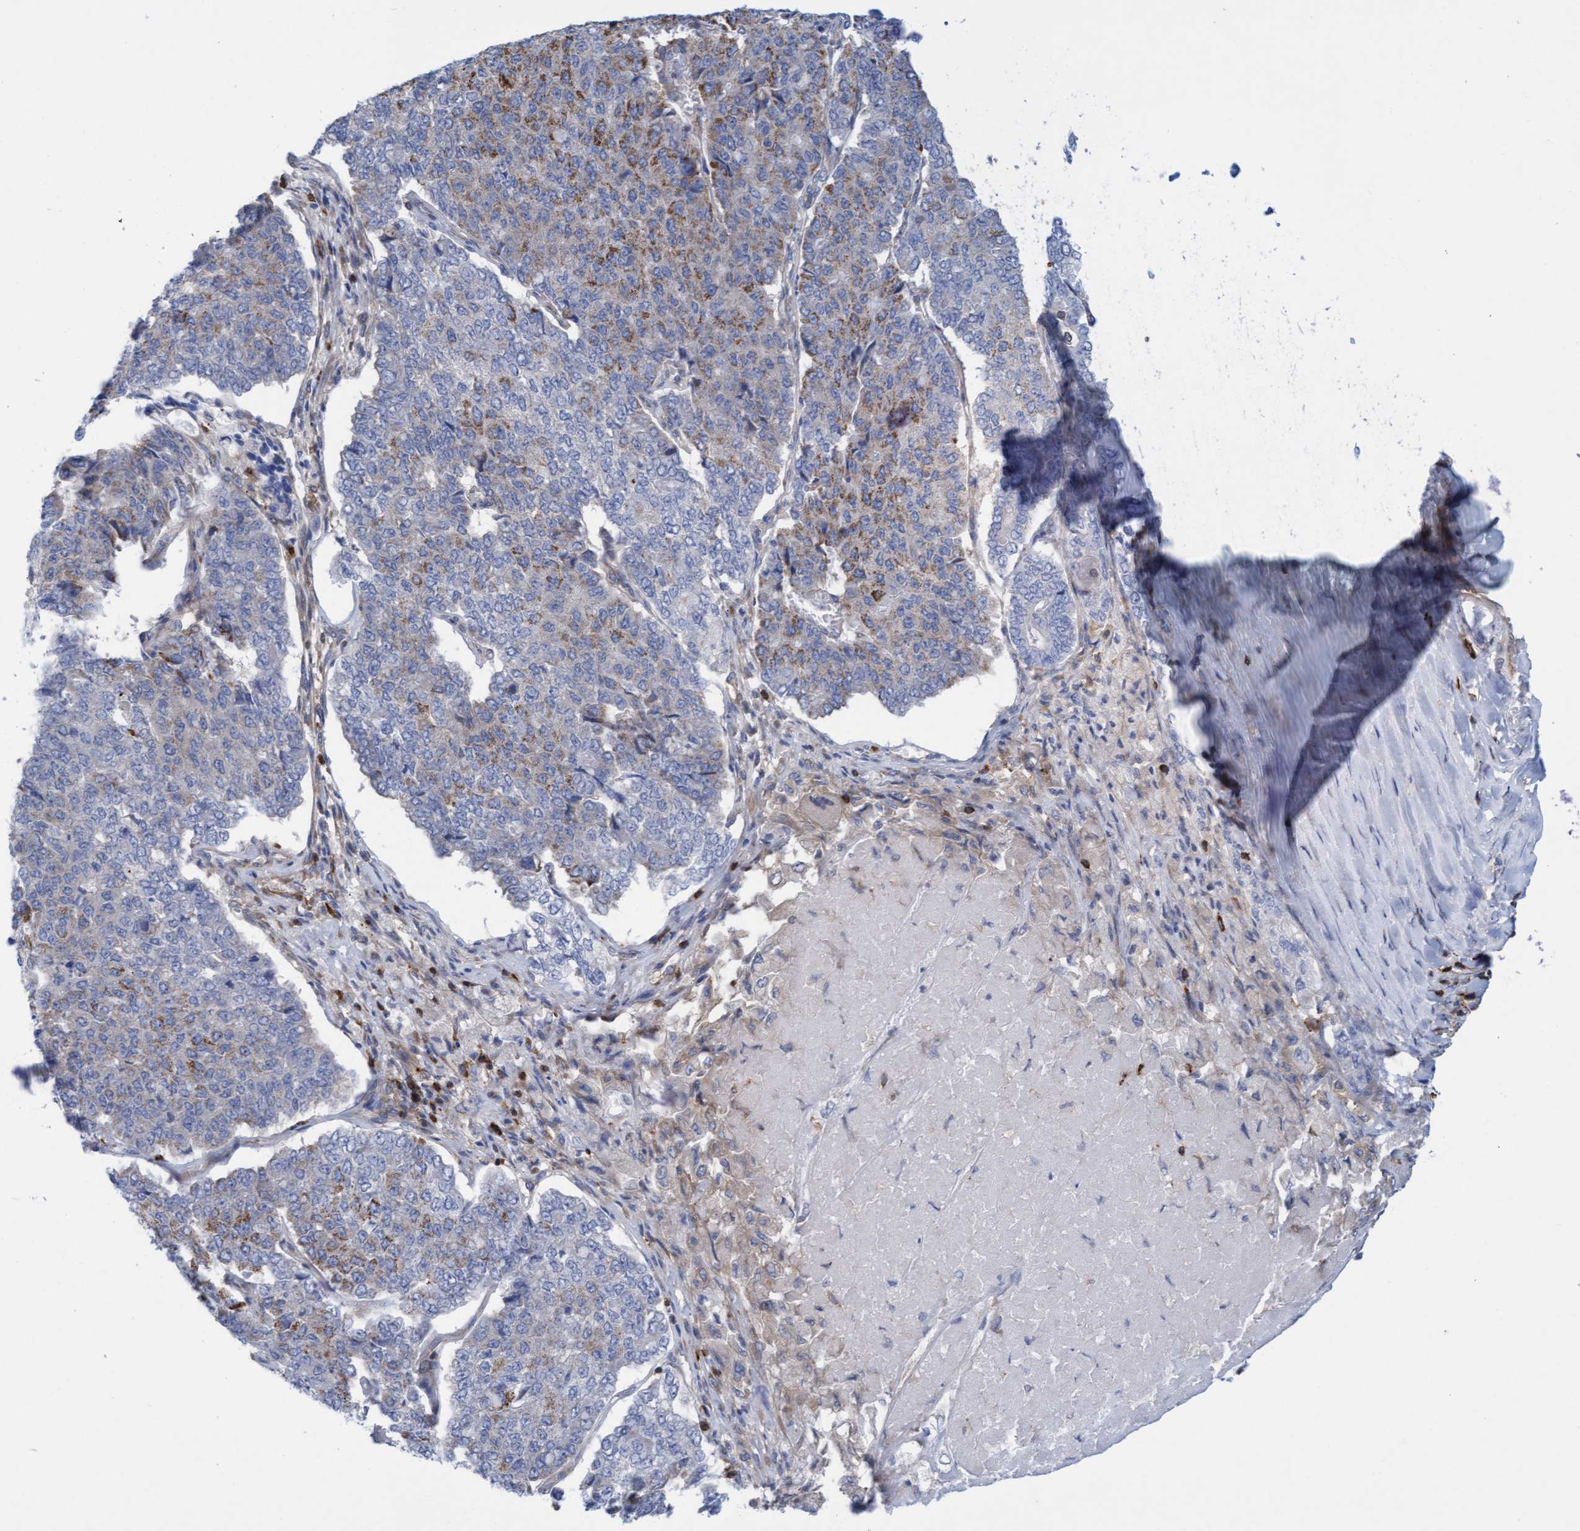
{"staining": {"intensity": "moderate", "quantity": "25%-75%", "location": "cytoplasmic/membranous"}, "tissue": "pancreatic cancer", "cell_type": "Tumor cells", "image_type": "cancer", "snomed": [{"axis": "morphology", "description": "Adenocarcinoma, NOS"}, {"axis": "topography", "description": "Pancreas"}], "caption": "Immunohistochemical staining of adenocarcinoma (pancreatic) displays moderate cytoplasmic/membranous protein expression in about 25%-75% of tumor cells. The protein of interest is stained brown, and the nuclei are stained in blue (DAB IHC with brightfield microscopy, high magnification).", "gene": "FNBP1", "patient": {"sex": "male", "age": 50}}